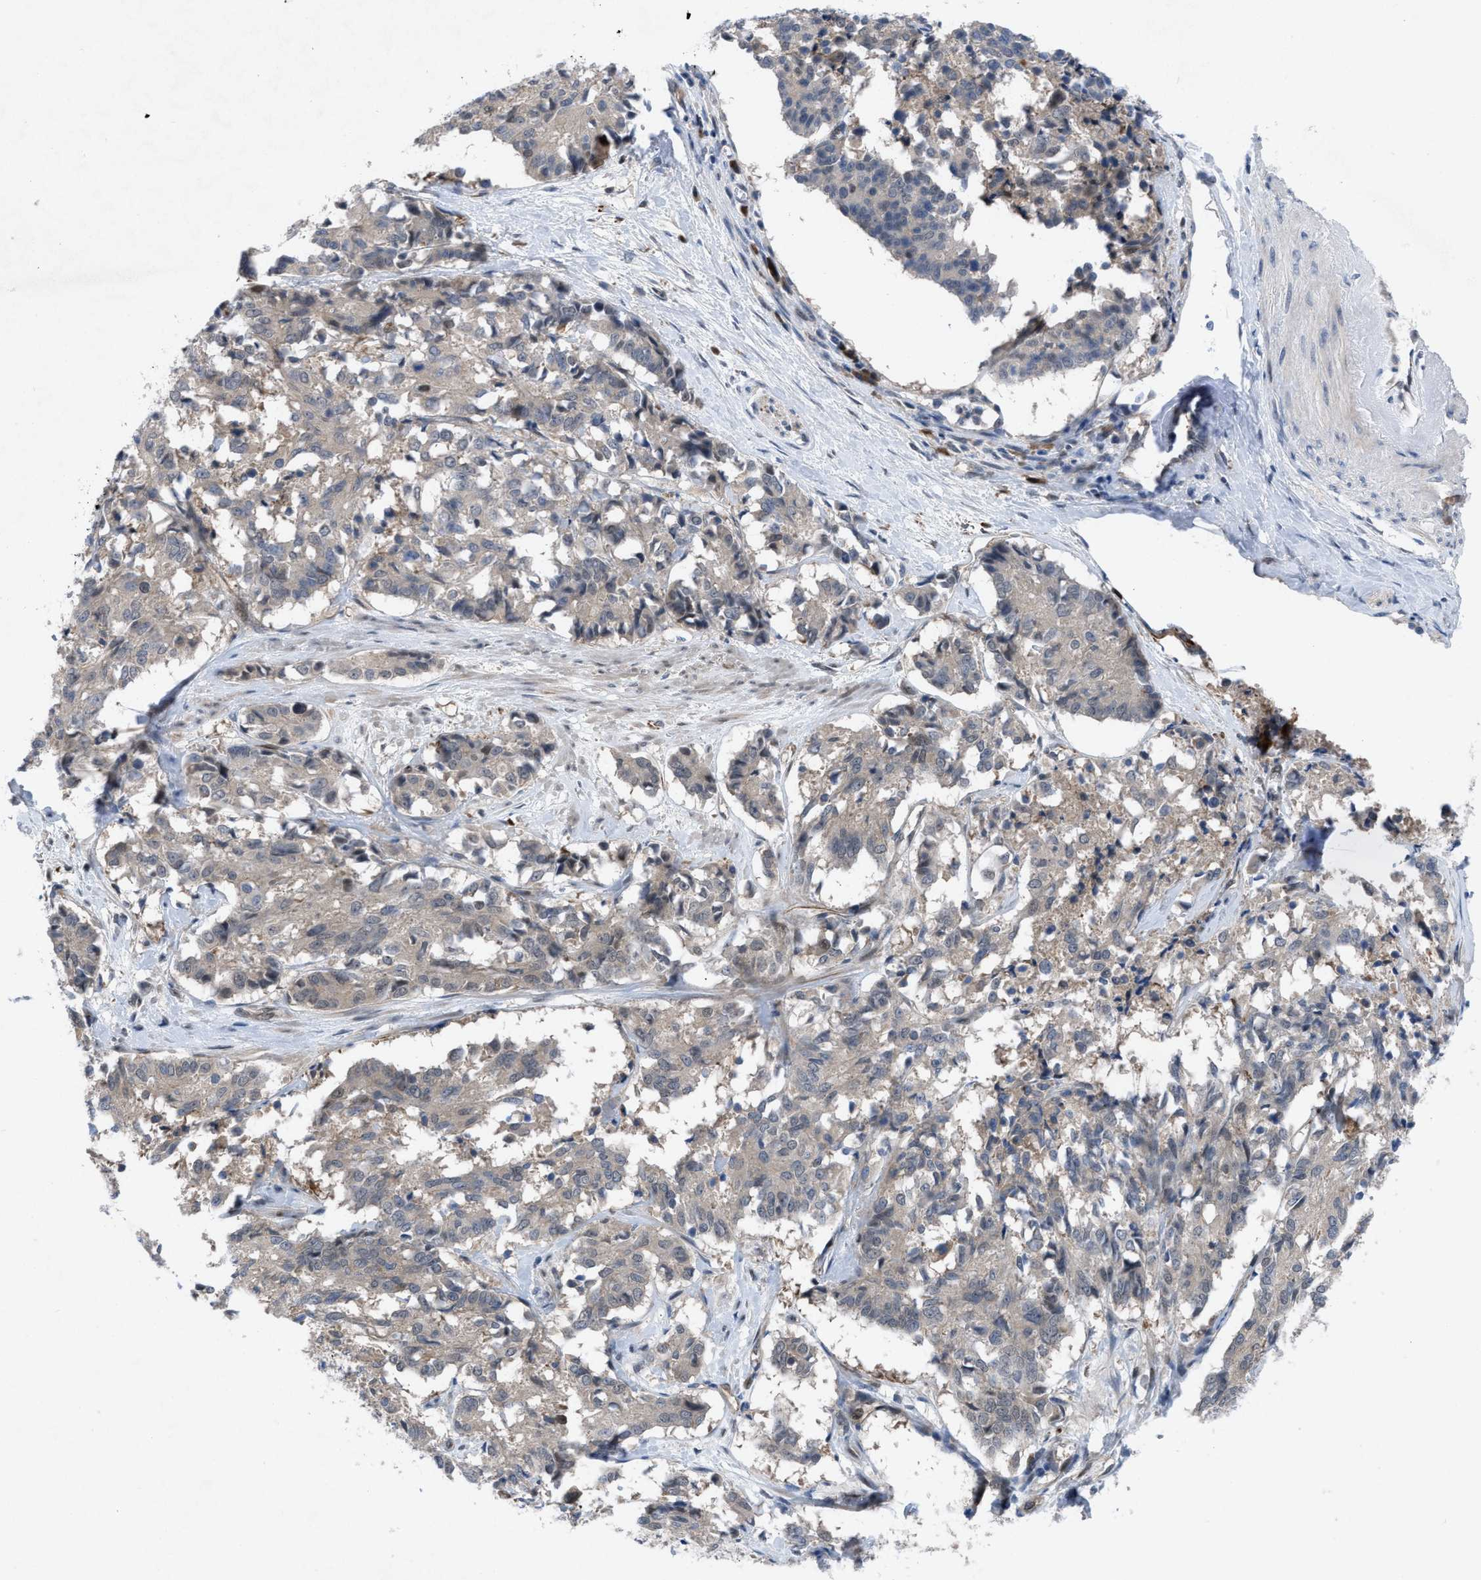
{"staining": {"intensity": "negative", "quantity": "none", "location": "none"}, "tissue": "cervical cancer", "cell_type": "Tumor cells", "image_type": "cancer", "snomed": [{"axis": "morphology", "description": "Squamous cell carcinoma, NOS"}, {"axis": "topography", "description": "Cervix"}], "caption": "Immunohistochemical staining of human cervical cancer shows no significant positivity in tumor cells.", "gene": "IL17RE", "patient": {"sex": "female", "age": 35}}